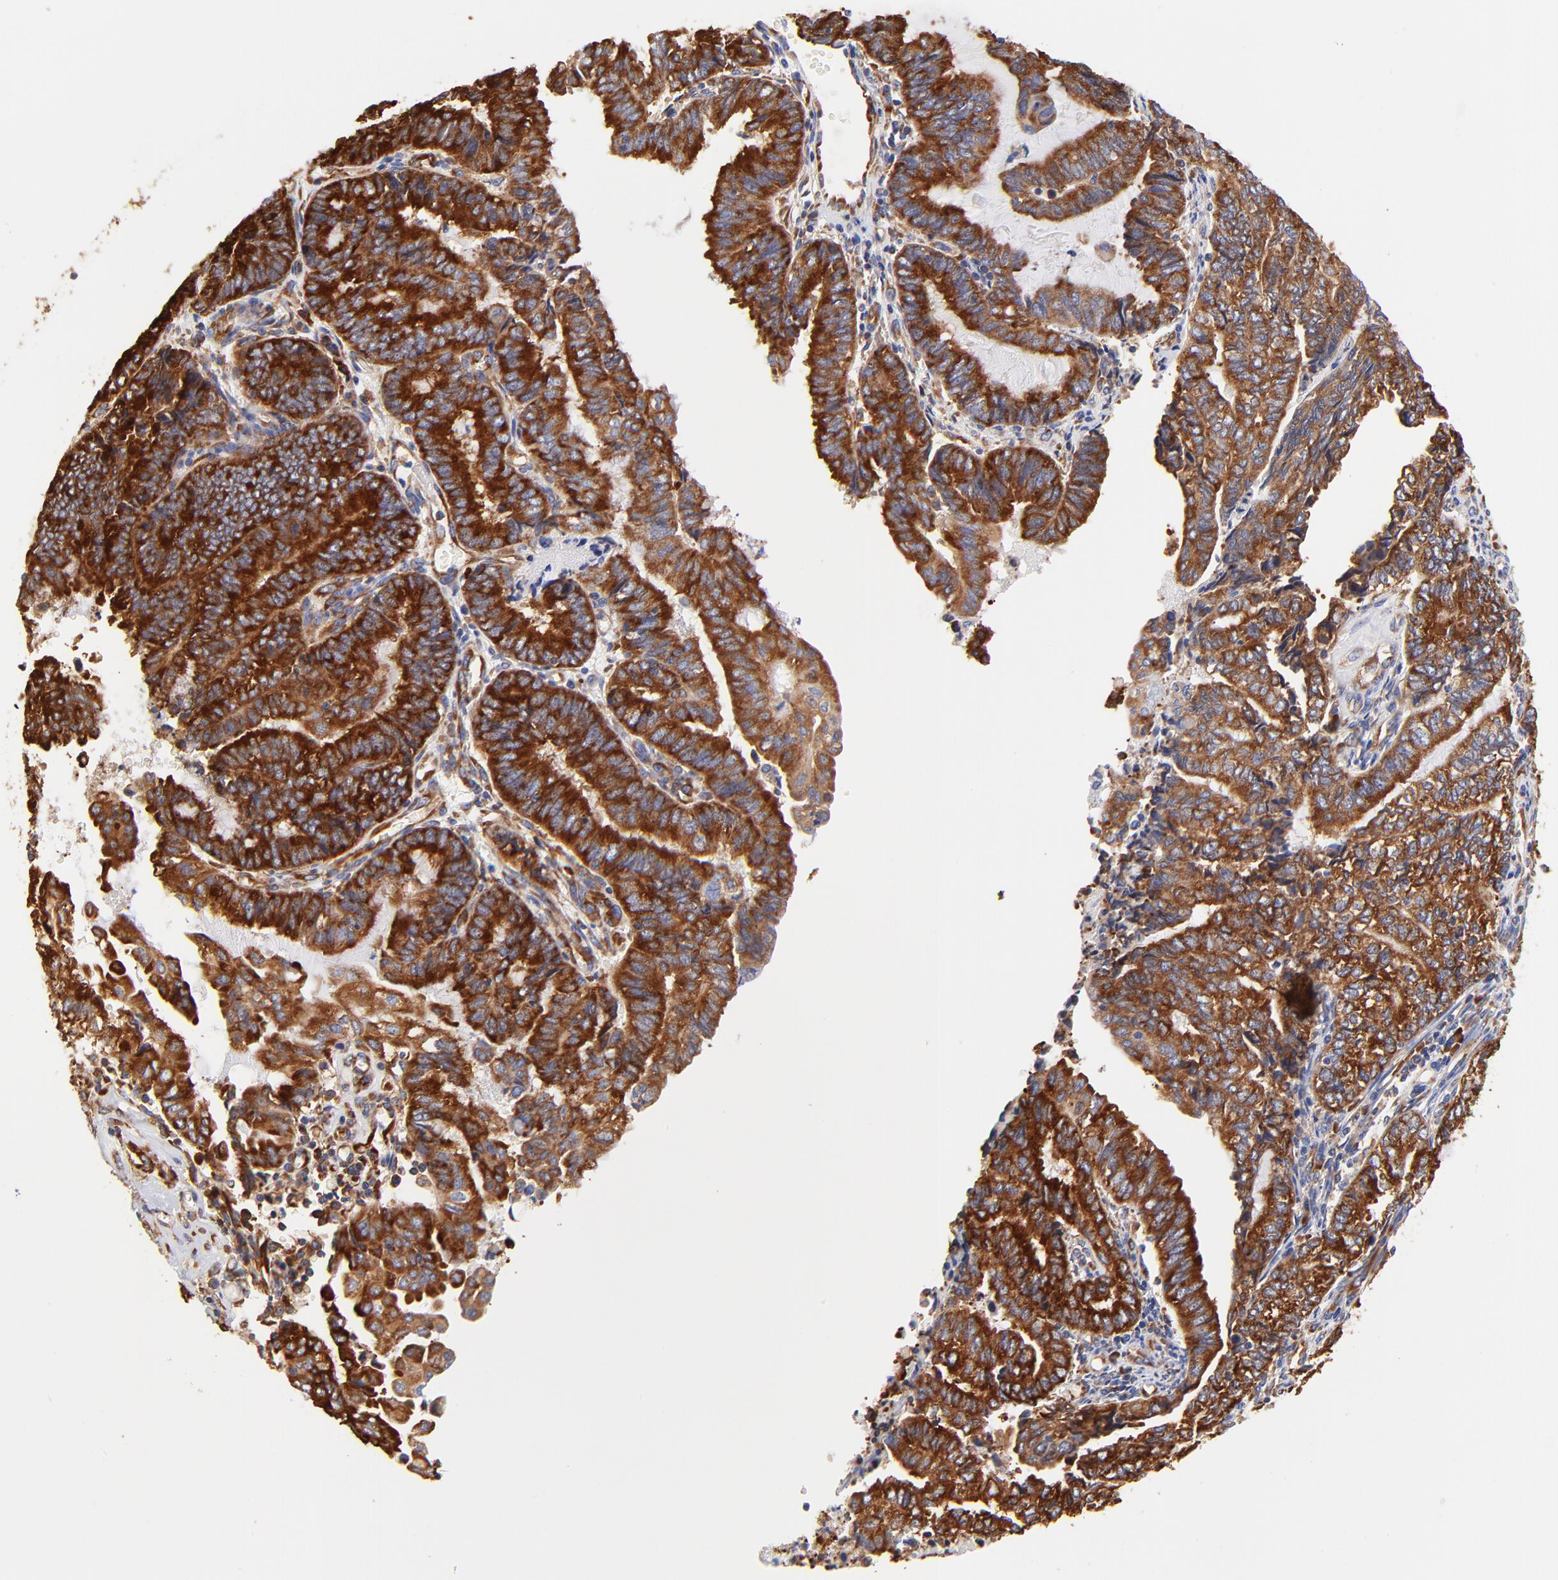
{"staining": {"intensity": "strong", "quantity": ">75%", "location": "cytoplasmic/membranous"}, "tissue": "endometrial cancer", "cell_type": "Tumor cells", "image_type": "cancer", "snomed": [{"axis": "morphology", "description": "Adenocarcinoma, NOS"}, {"axis": "topography", "description": "Uterus"}, {"axis": "topography", "description": "Endometrium"}], "caption": "Endometrial adenocarcinoma stained for a protein (brown) demonstrates strong cytoplasmic/membranous positive expression in about >75% of tumor cells.", "gene": "RPL27", "patient": {"sex": "female", "age": 70}}